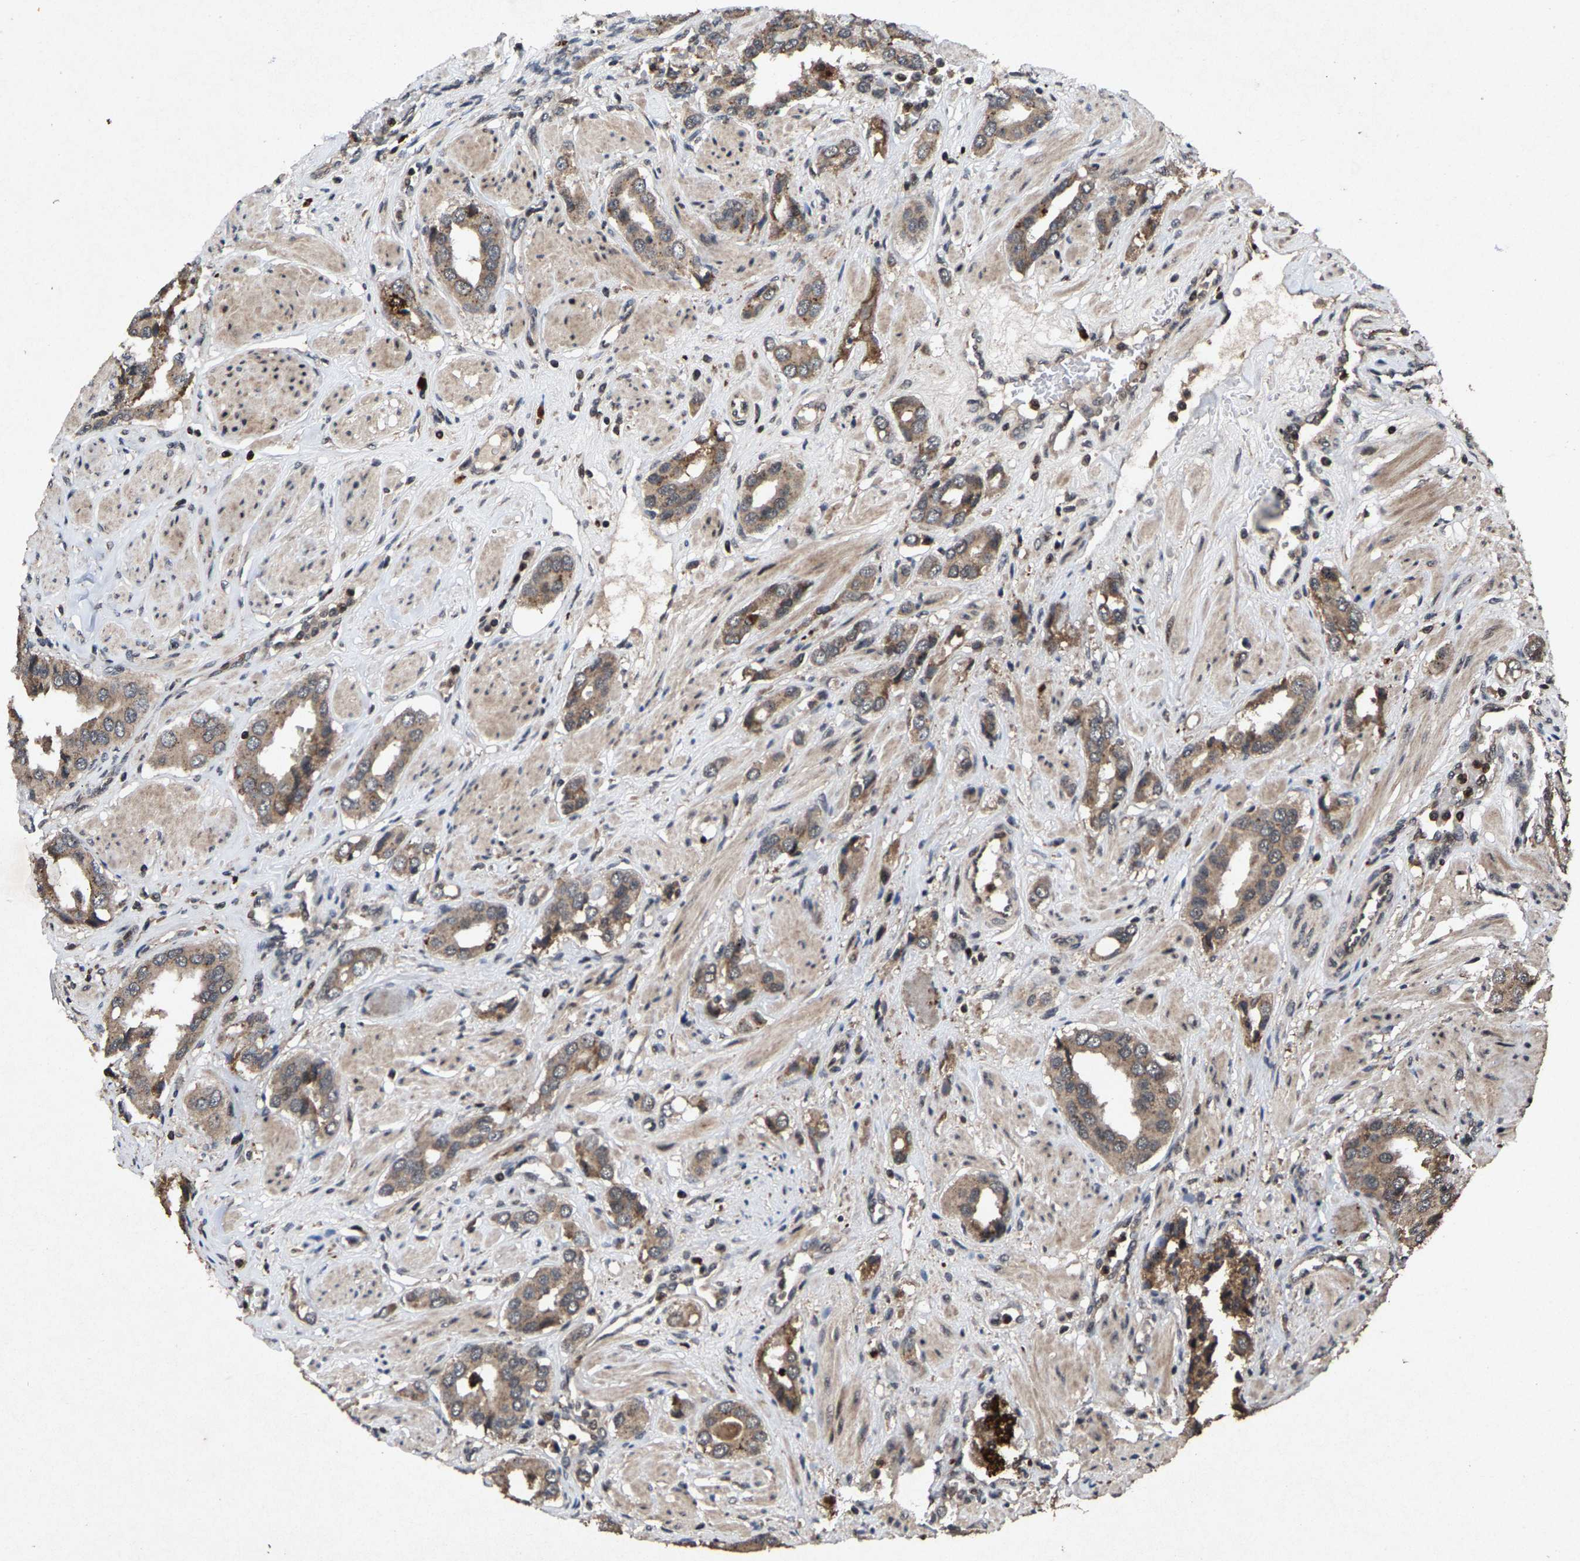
{"staining": {"intensity": "weak", "quantity": ">75%", "location": "cytoplasmic/membranous"}, "tissue": "prostate cancer", "cell_type": "Tumor cells", "image_type": "cancer", "snomed": [{"axis": "morphology", "description": "Adenocarcinoma, High grade"}, {"axis": "topography", "description": "Prostate"}], "caption": "Prostate cancer stained for a protein exhibits weak cytoplasmic/membranous positivity in tumor cells.", "gene": "HAUS6", "patient": {"sex": "male", "age": 52}}